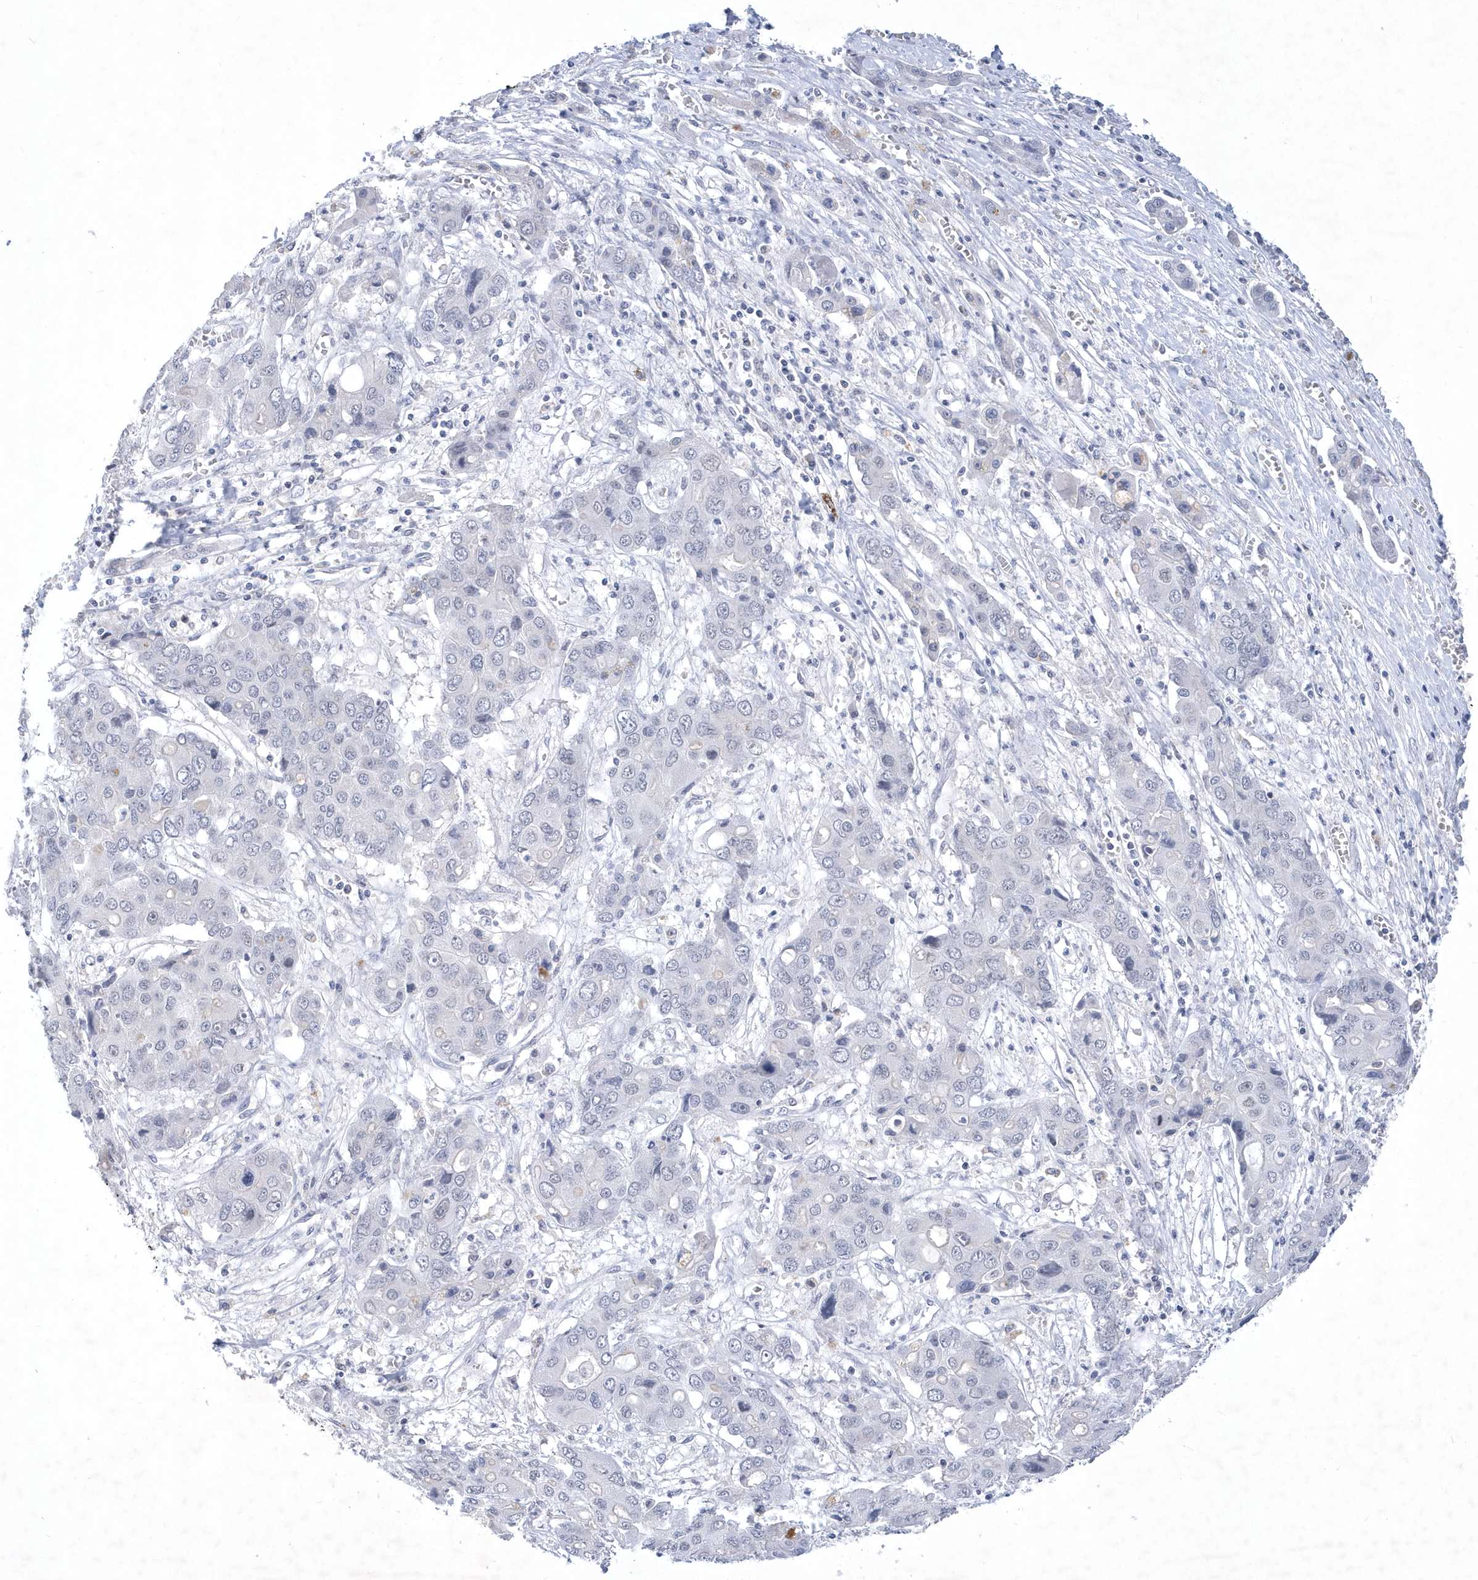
{"staining": {"intensity": "negative", "quantity": "none", "location": "none"}, "tissue": "liver cancer", "cell_type": "Tumor cells", "image_type": "cancer", "snomed": [{"axis": "morphology", "description": "Cholangiocarcinoma"}, {"axis": "topography", "description": "Liver"}], "caption": "IHC micrograph of liver cholangiocarcinoma stained for a protein (brown), which exhibits no expression in tumor cells.", "gene": "SRGAP3", "patient": {"sex": "male", "age": 67}}